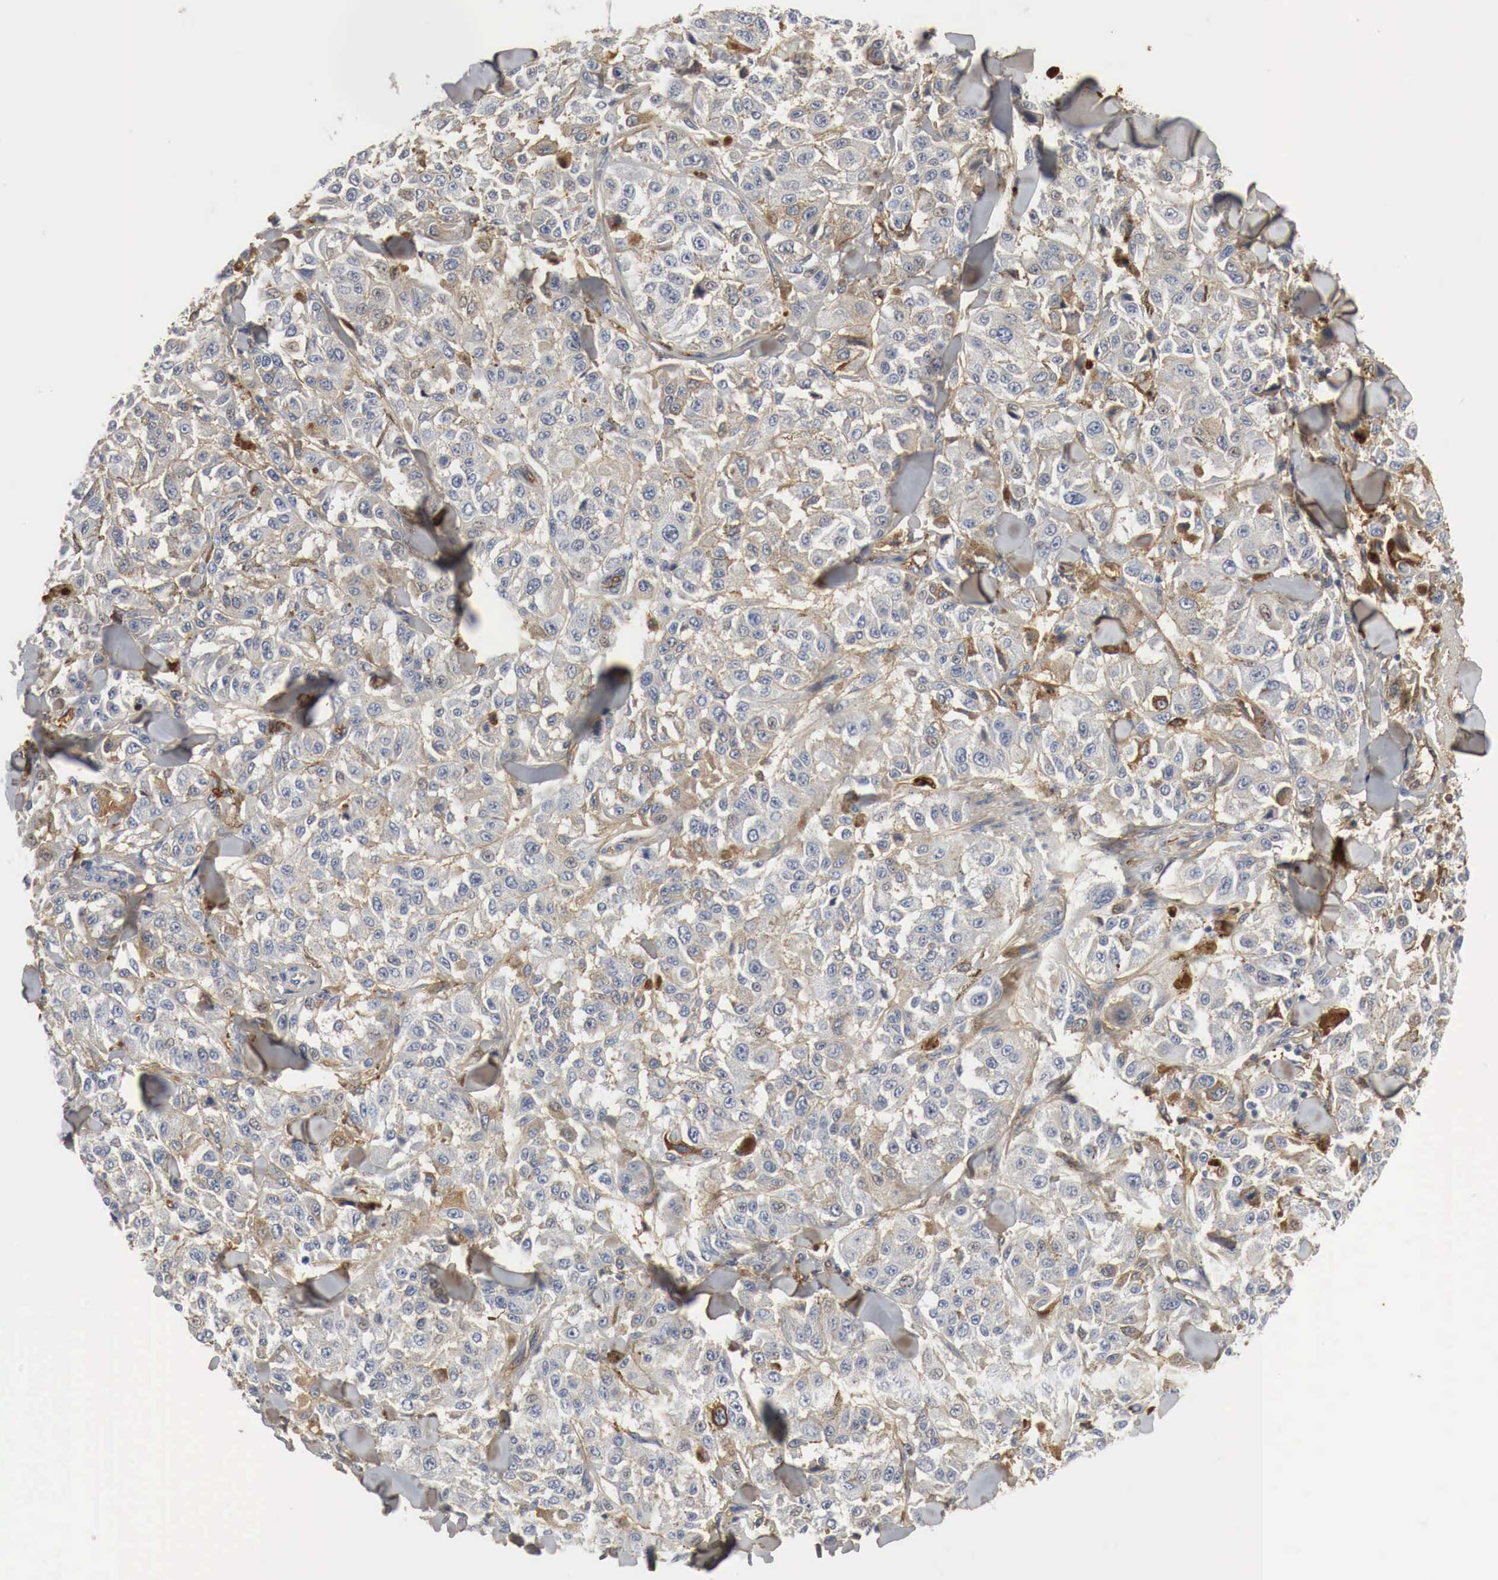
{"staining": {"intensity": "weak", "quantity": "25%-75%", "location": "cytoplasmic/membranous"}, "tissue": "melanoma", "cell_type": "Tumor cells", "image_type": "cancer", "snomed": [{"axis": "morphology", "description": "Malignant melanoma, NOS"}, {"axis": "topography", "description": "Skin"}], "caption": "Tumor cells show weak cytoplasmic/membranous positivity in approximately 25%-75% of cells in melanoma.", "gene": "IGLC3", "patient": {"sex": "female", "age": 64}}